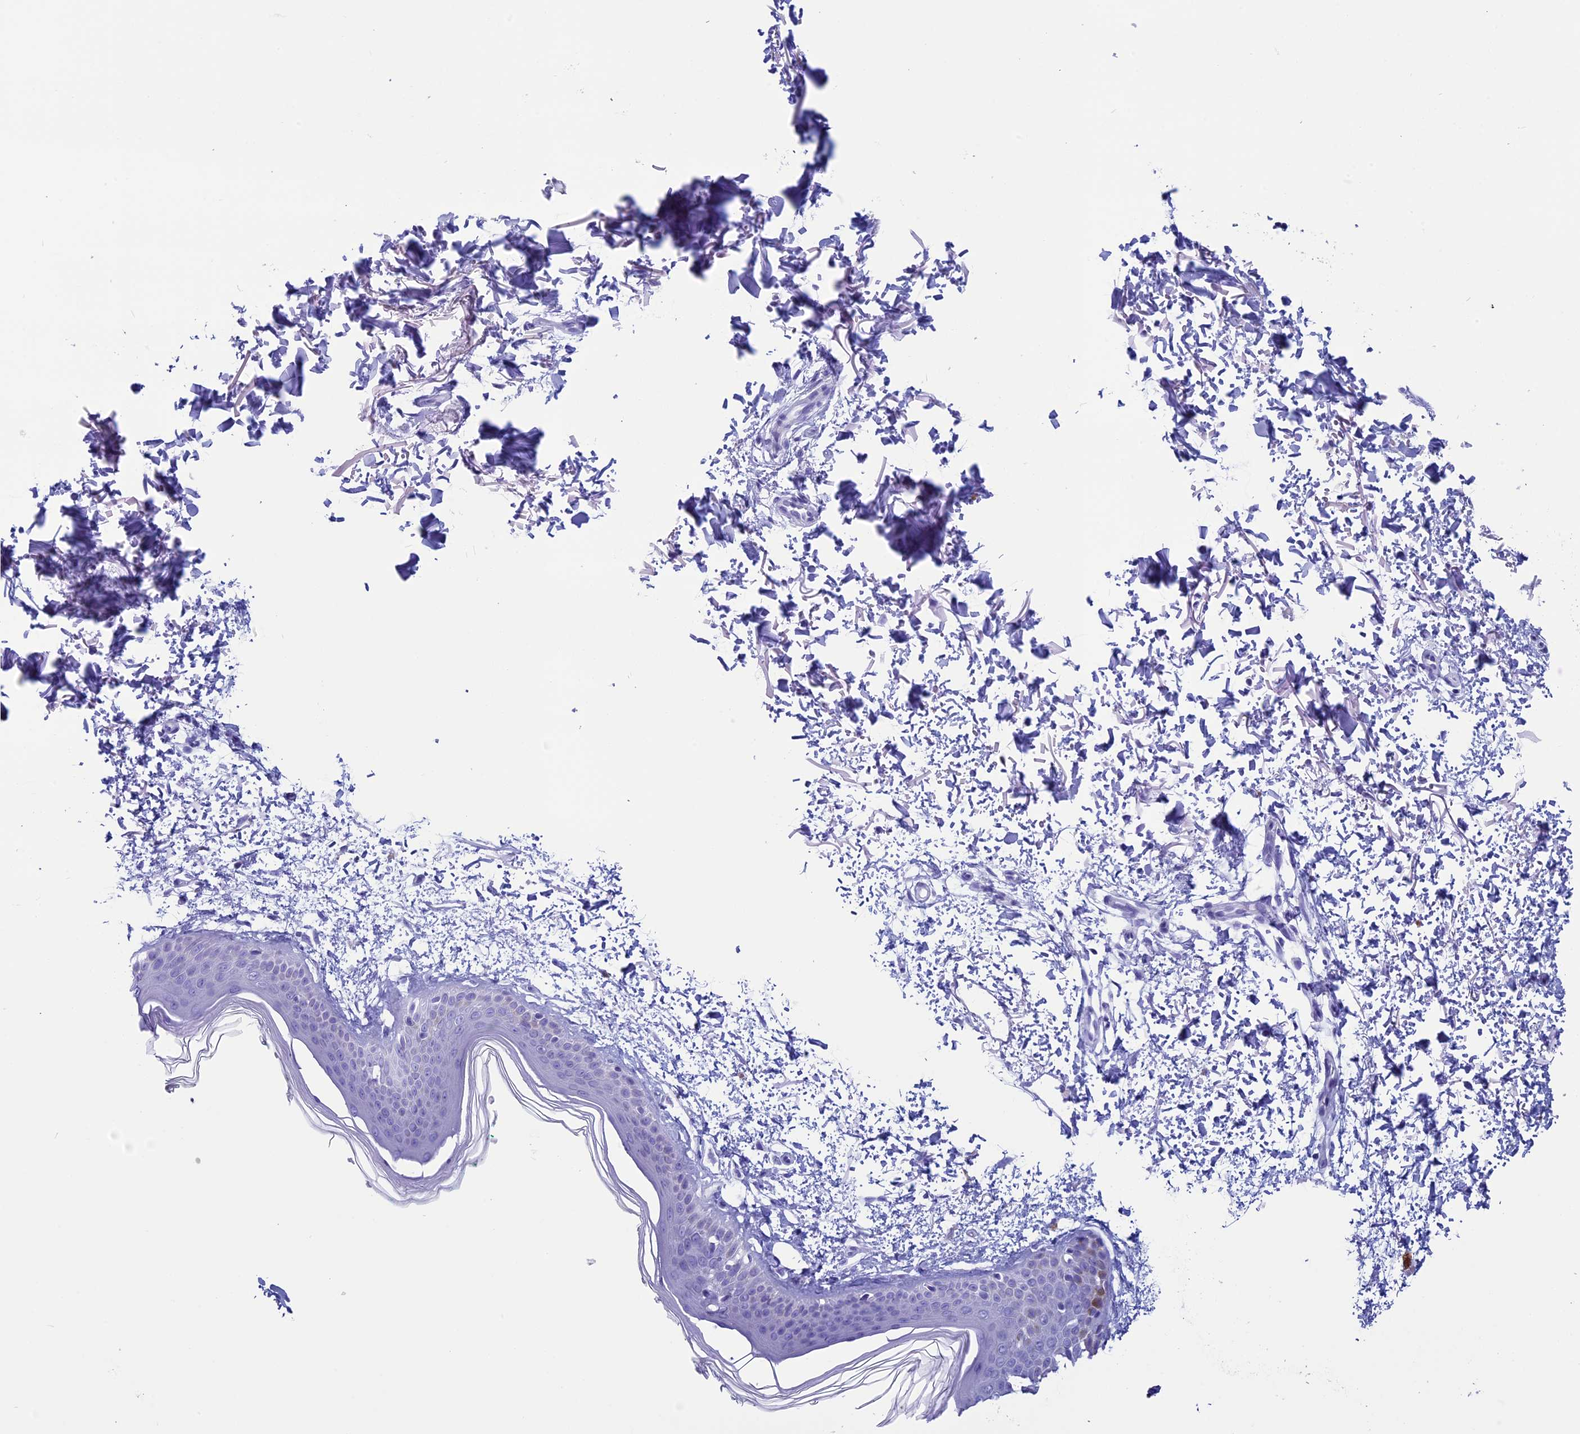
{"staining": {"intensity": "negative", "quantity": "none", "location": "none"}, "tissue": "skin", "cell_type": "Fibroblasts", "image_type": "normal", "snomed": [{"axis": "morphology", "description": "Normal tissue, NOS"}, {"axis": "topography", "description": "Skin"}], "caption": "Immunohistochemistry (IHC) of benign skin demonstrates no expression in fibroblasts.", "gene": "FAM169A", "patient": {"sex": "male", "age": 66}}